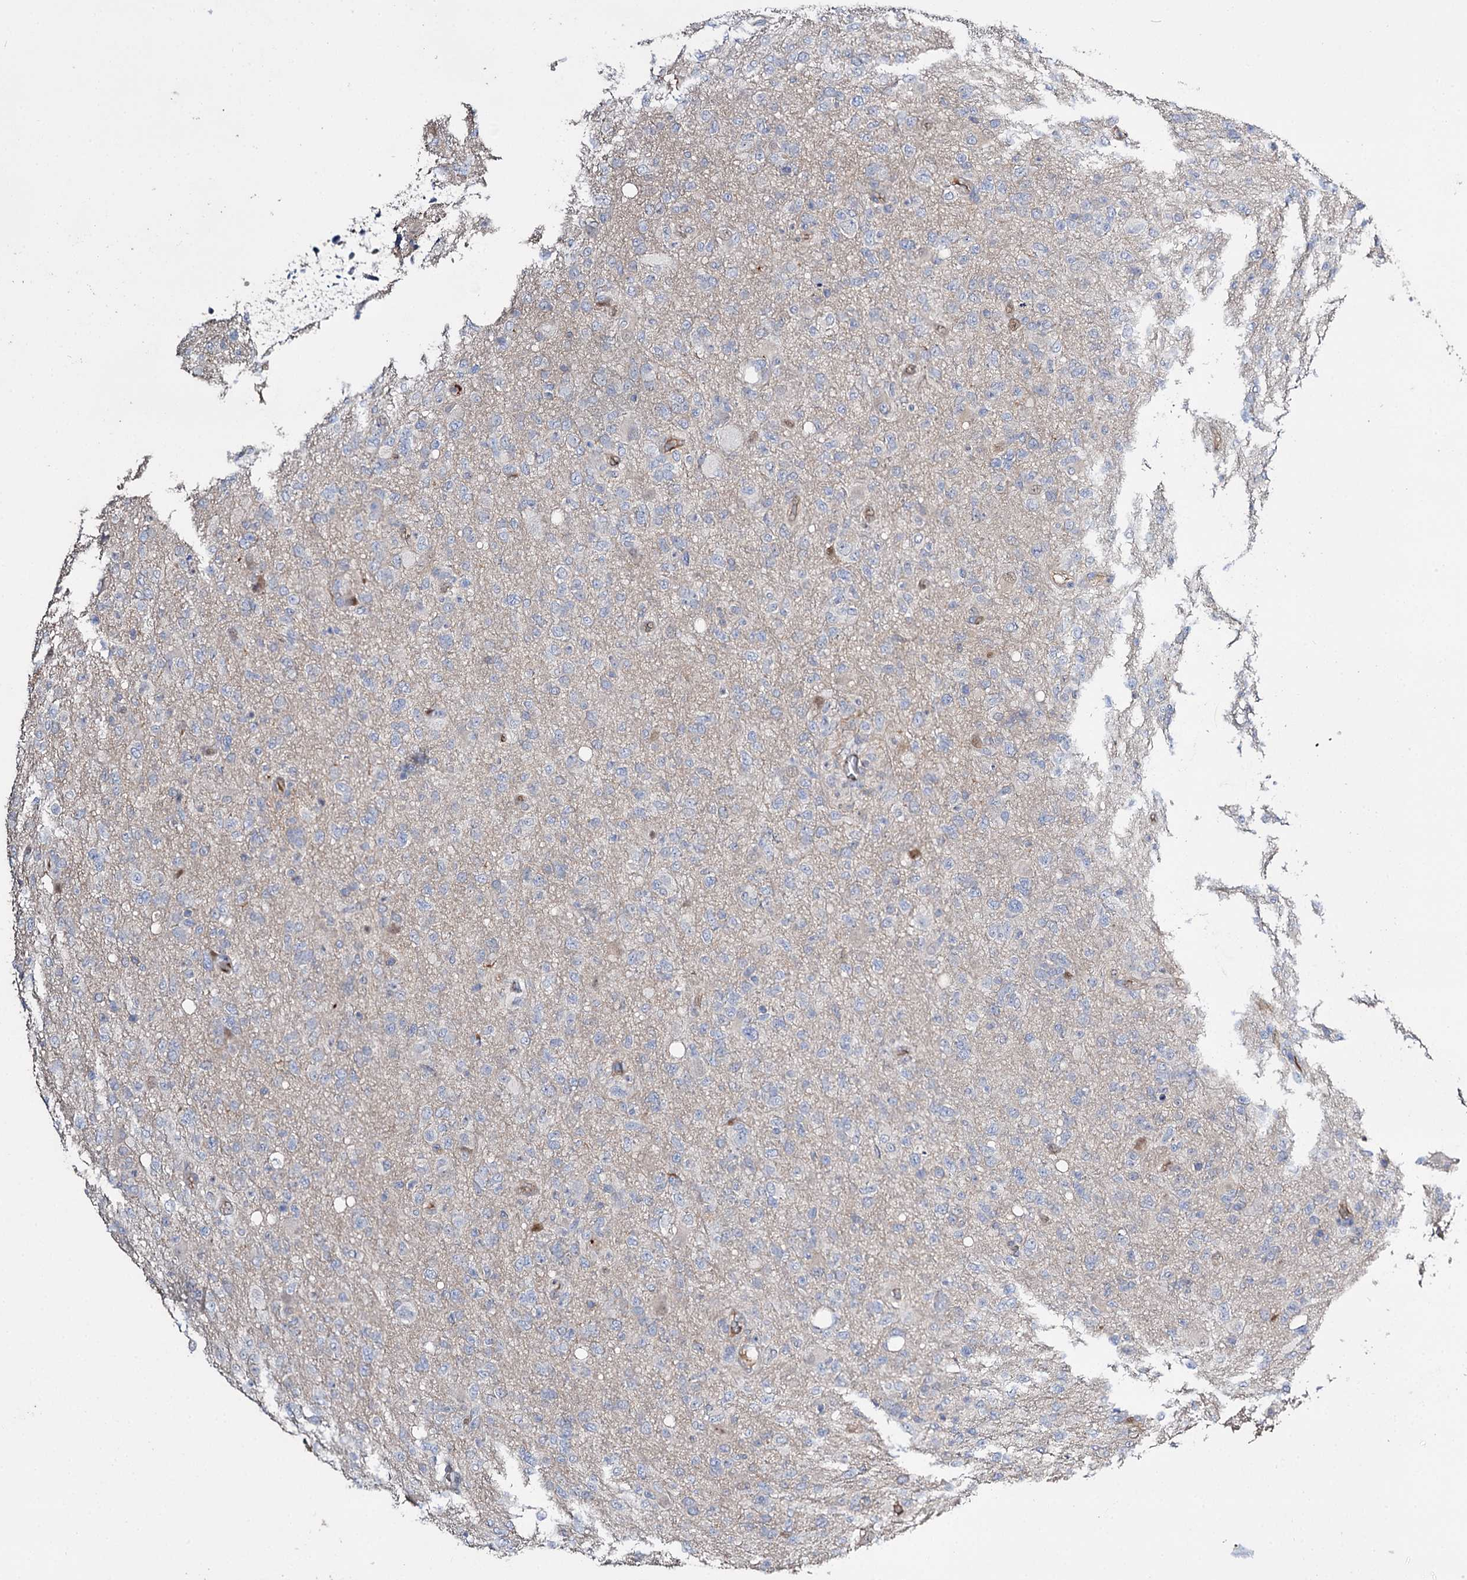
{"staining": {"intensity": "negative", "quantity": "none", "location": "none"}, "tissue": "glioma", "cell_type": "Tumor cells", "image_type": "cancer", "snomed": [{"axis": "morphology", "description": "Glioma, malignant, High grade"}, {"axis": "topography", "description": "Brain"}], "caption": "Immunohistochemistry of glioma reveals no positivity in tumor cells. (IHC, brightfield microscopy, high magnification).", "gene": "DNAH6", "patient": {"sex": "female", "age": 57}}